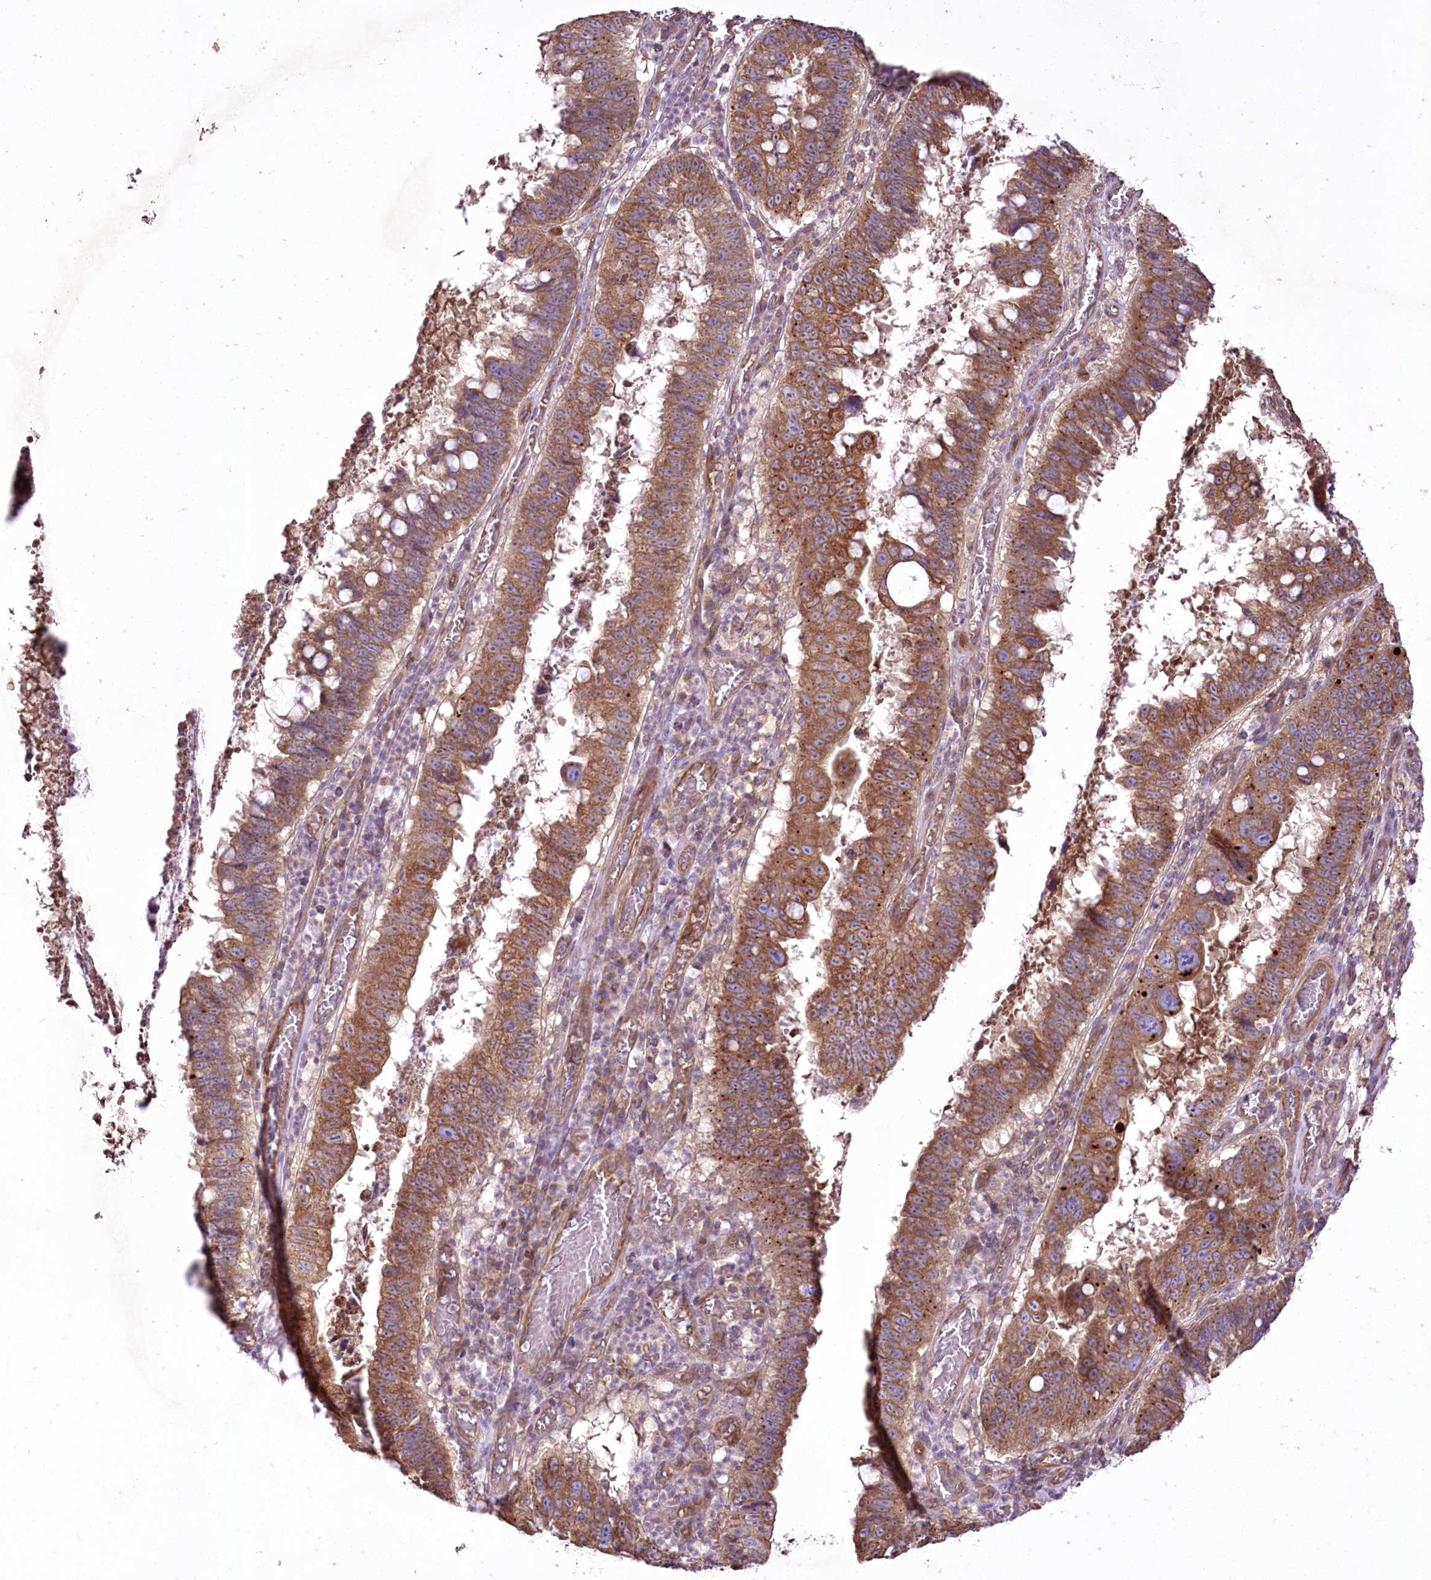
{"staining": {"intensity": "moderate", "quantity": ">75%", "location": "cytoplasmic/membranous"}, "tissue": "stomach cancer", "cell_type": "Tumor cells", "image_type": "cancer", "snomed": [{"axis": "morphology", "description": "Adenocarcinoma, NOS"}, {"axis": "topography", "description": "Stomach"}], "caption": "An immunohistochemistry (IHC) image of neoplastic tissue is shown. Protein staining in brown highlights moderate cytoplasmic/membranous positivity in stomach cancer within tumor cells. (DAB IHC with brightfield microscopy, high magnification).", "gene": "SH3TC1", "patient": {"sex": "male", "age": 59}}